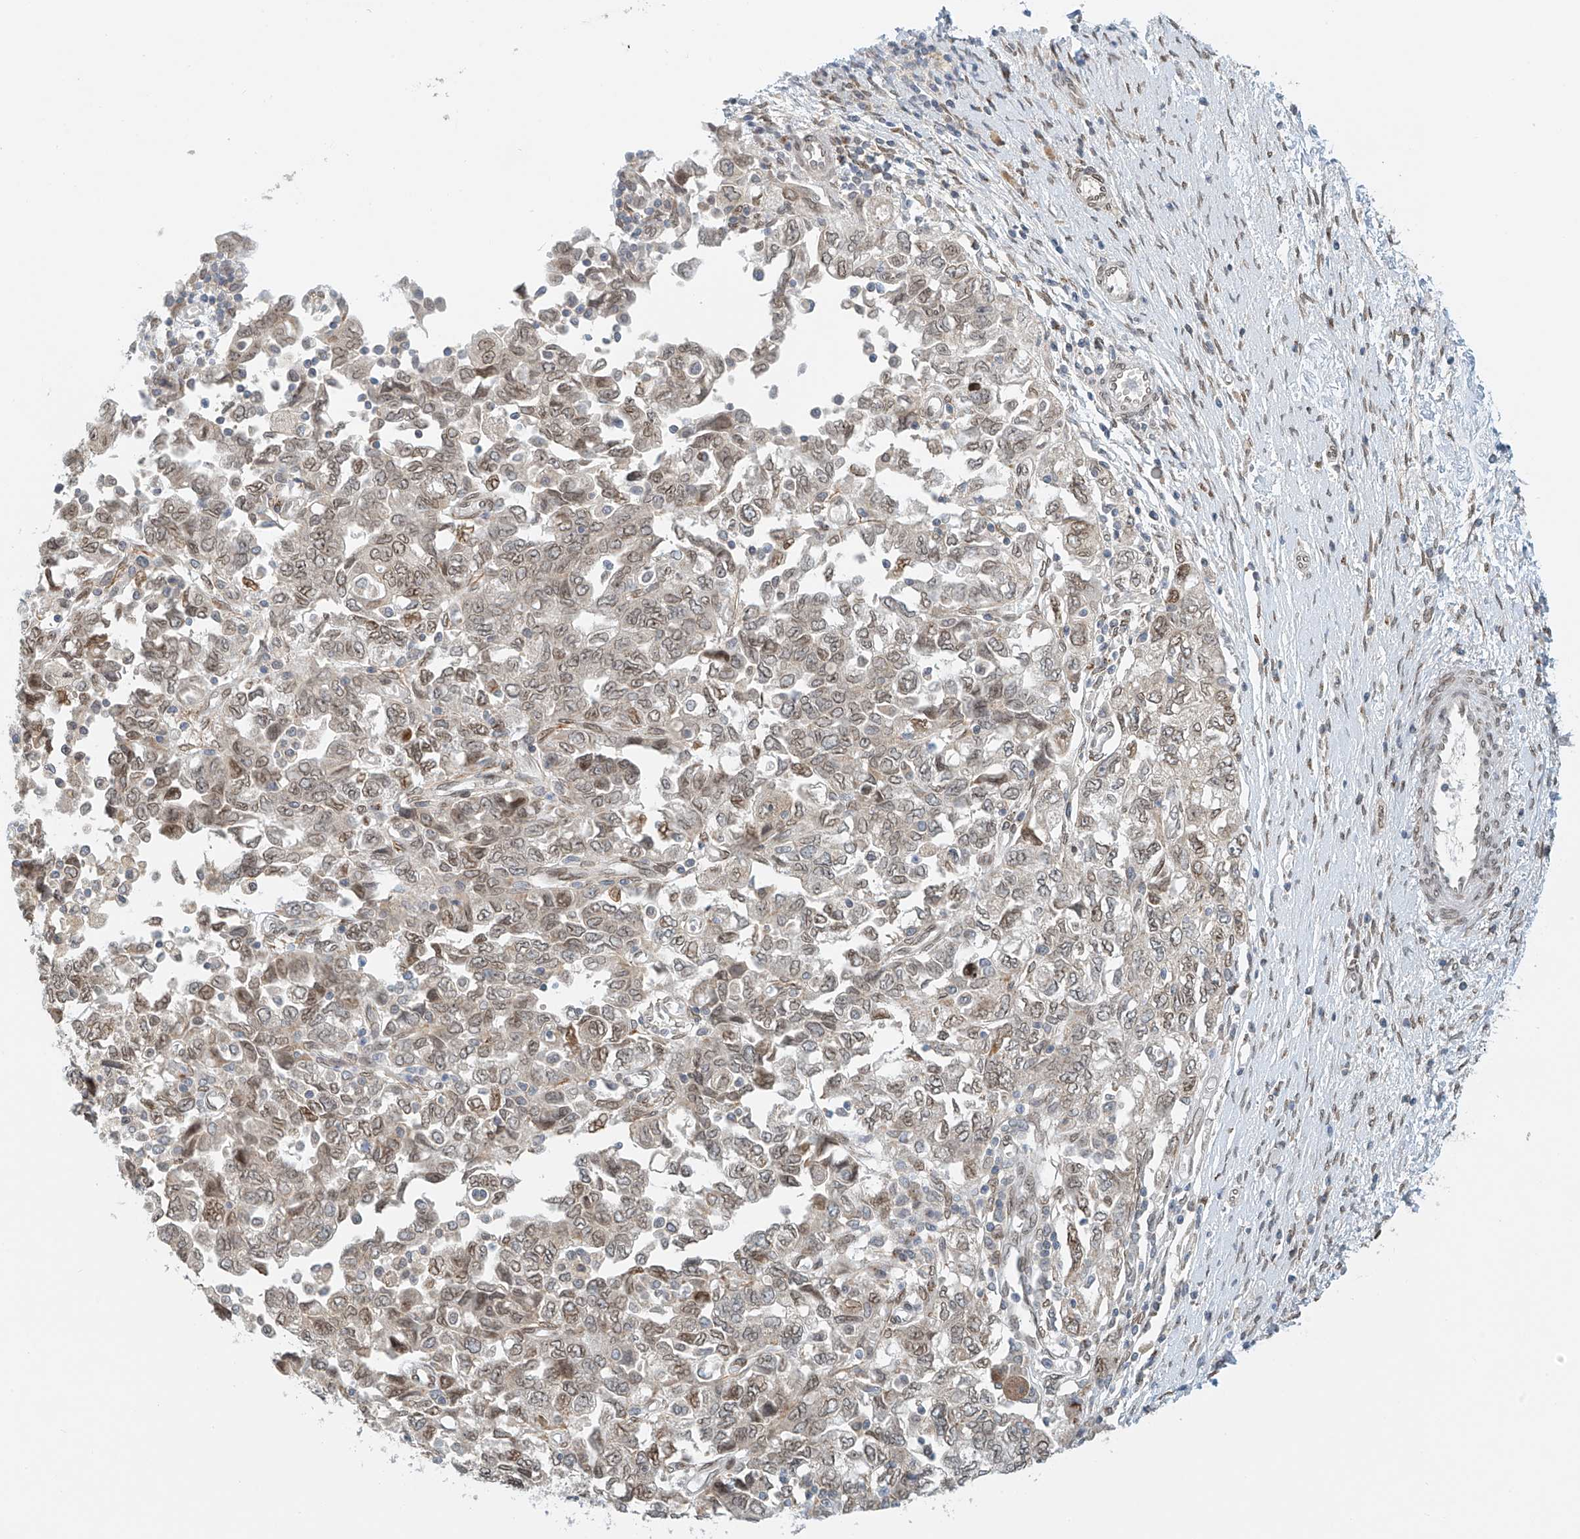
{"staining": {"intensity": "weak", "quantity": "25%-75%", "location": "cytoplasmic/membranous,nuclear"}, "tissue": "ovarian cancer", "cell_type": "Tumor cells", "image_type": "cancer", "snomed": [{"axis": "morphology", "description": "Carcinoma, NOS"}, {"axis": "morphology", "description": "Cystadenocarcinoma, serous, NOS"}, {"axis": "topography", "description": "Ovary"}], "caption": "Ovarian cancer (serous cystadenocarcinoma) stained with IHC exhibits weak cytoplasmic/membranous and nuclear staining in approximately 25%-75% of tumor cells. (DAB (3,3'-diaminobenzidine) IHC, brown staining for protein, blue staining for nuclei).", "gene": "STARD9", "patient": {"sex": "female", "age": 69}}